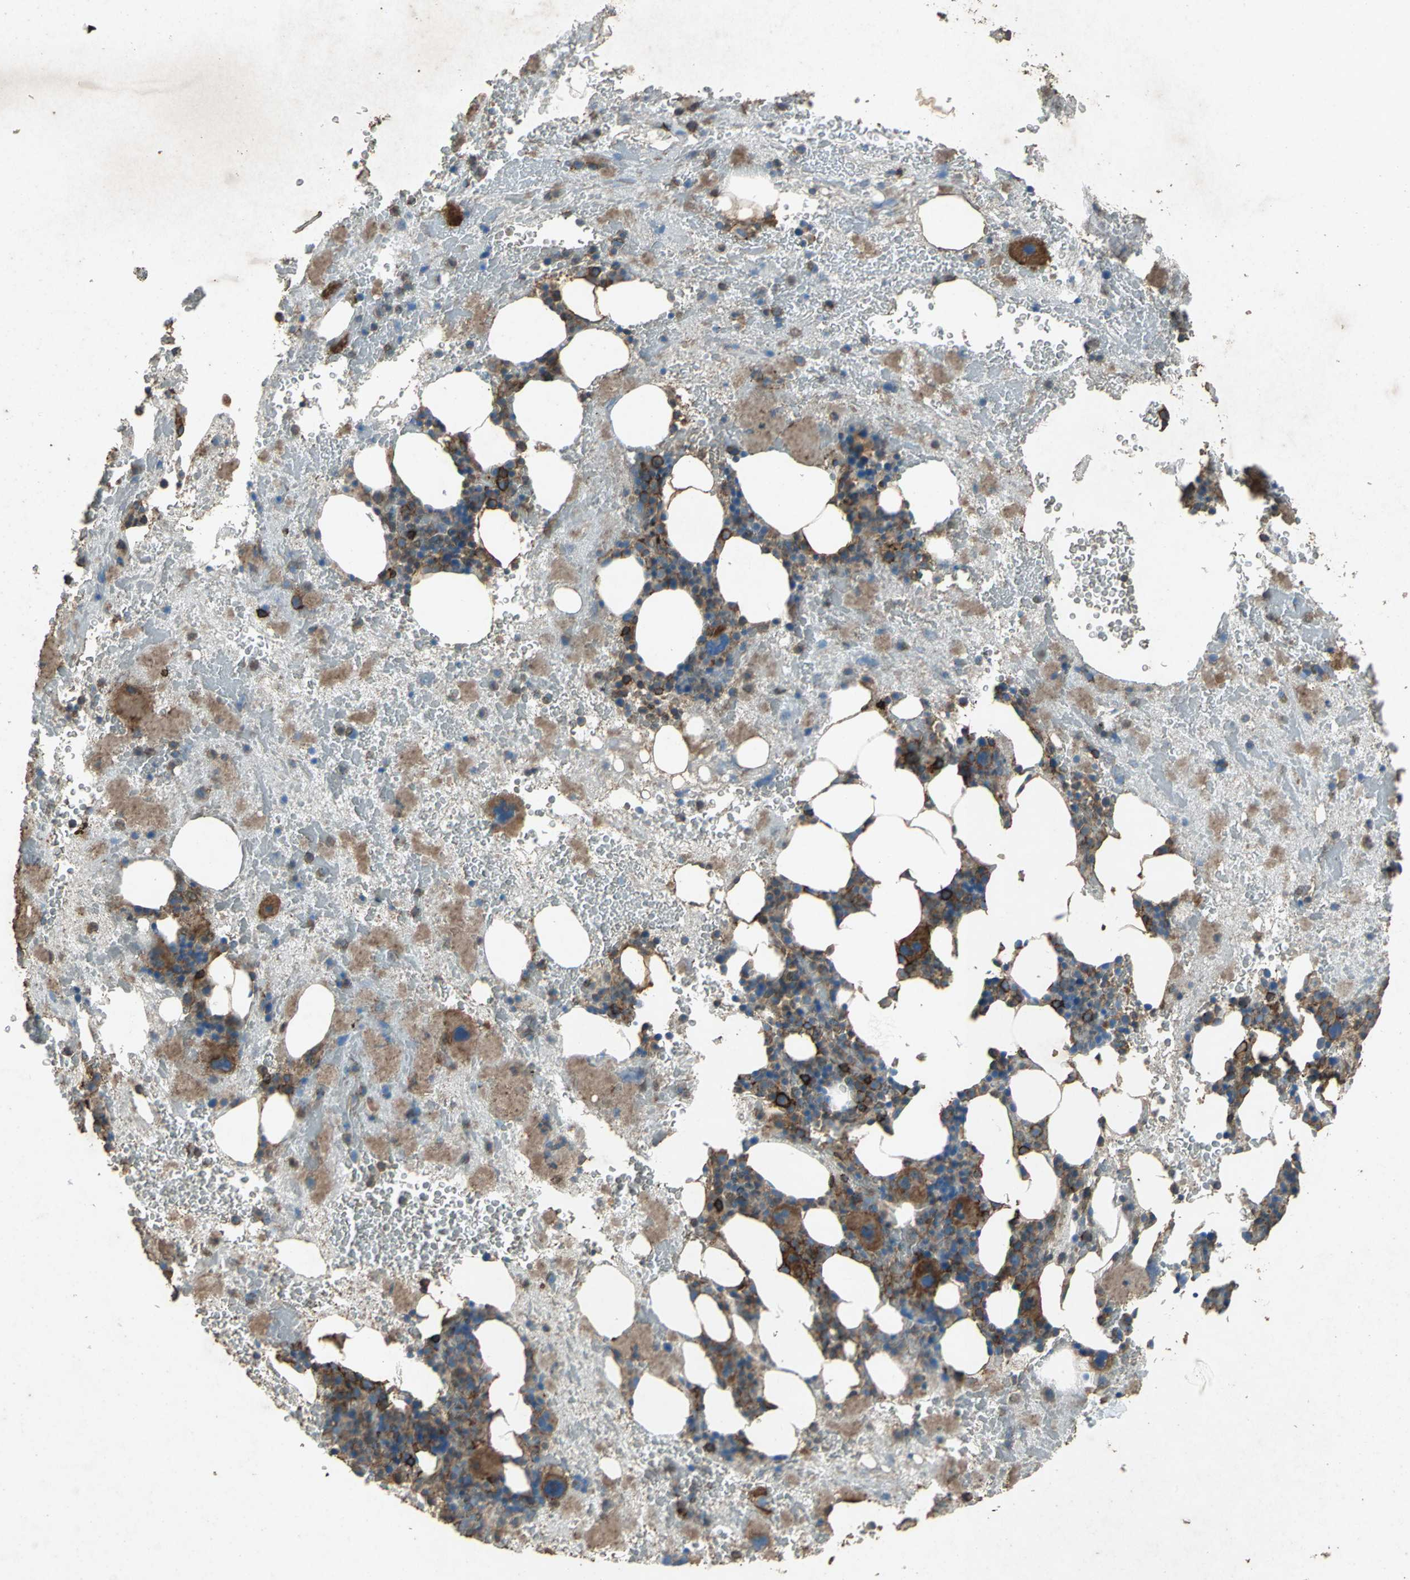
{"staining": {"intensity": "strong", "quantity": ">75%", "location": "cytoplasmic/membranous,nuclear"}, "tissue": "bone marrow", "cell_type": "Hematopoietic cells", "image_type": "normal", "snomed": [{"axis": "morphology", "description": "Normal tissue, NOS"}, {"axis": "topography", "description": "Bone marrow"}], "caption": "This micrograph exhibits immunohistochemistry staining of unremarkable bone marrow, with high strong cytoplasmic/membranous,nuclear staining in about >75% of hematopoietic cells.", "gene": "CCR6", "patient": {"sex": "male", "age": 76}}